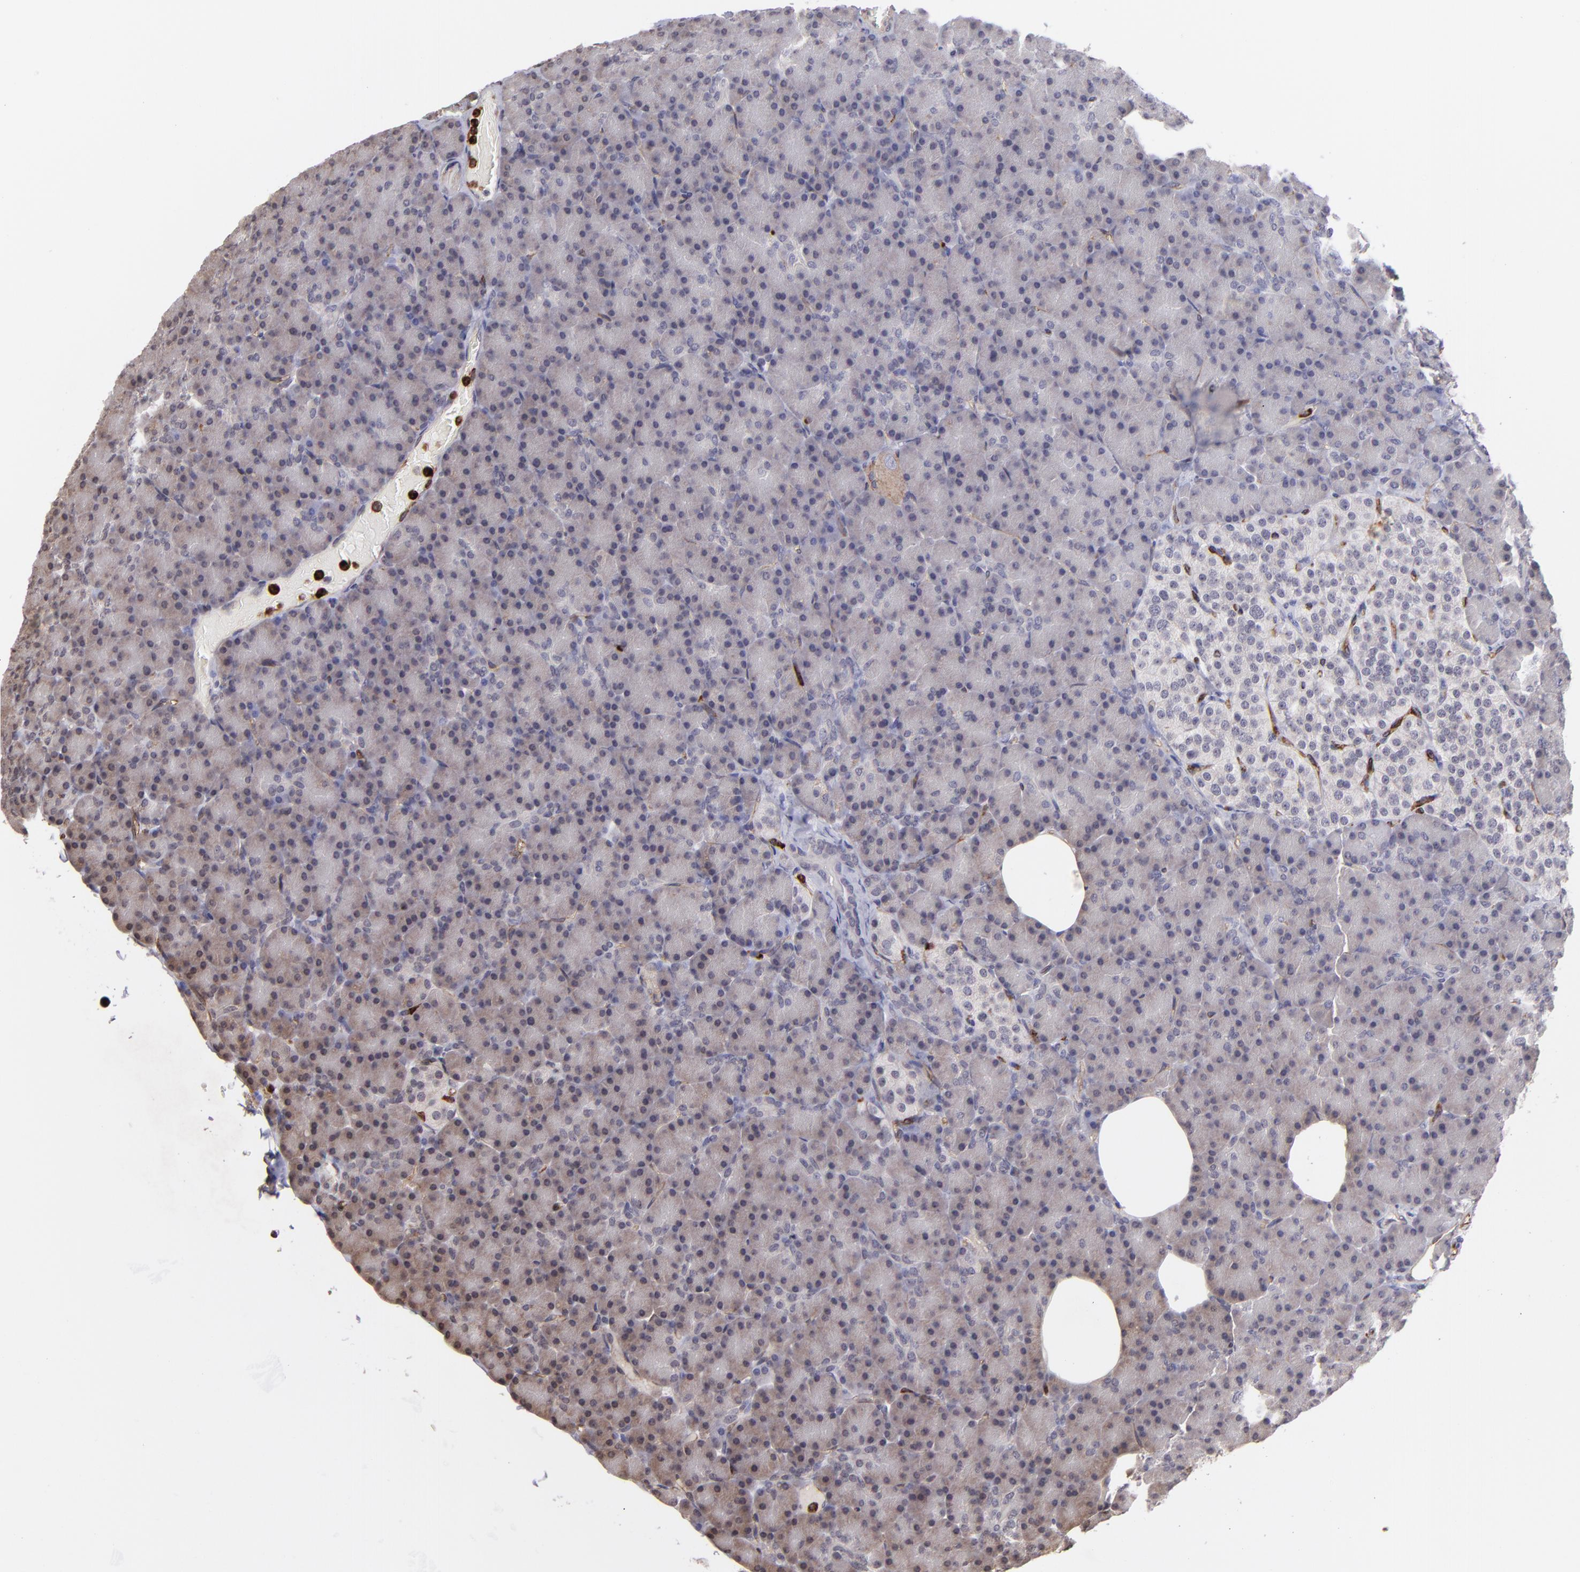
{"staining": {"intensity": "negative", "quantity": "none", "location": "none"}, "tissue": "pancreas", "cell_type": "Exocrine glandular cells", "image_type": "normal", "snomed": [{"axis": "morphology", "description": "Normal tissue, NOS"}, {"axis": "topography", "description": "Pancreas"}], "caption": "IHC image of benign human pancreas stained for a protein (brown), which demonstrates no staining in exocrine glandular cells. Nuclei are stained in blue.", "gene": "DYSF", "patient": {"sex": "female", "age": 43}}